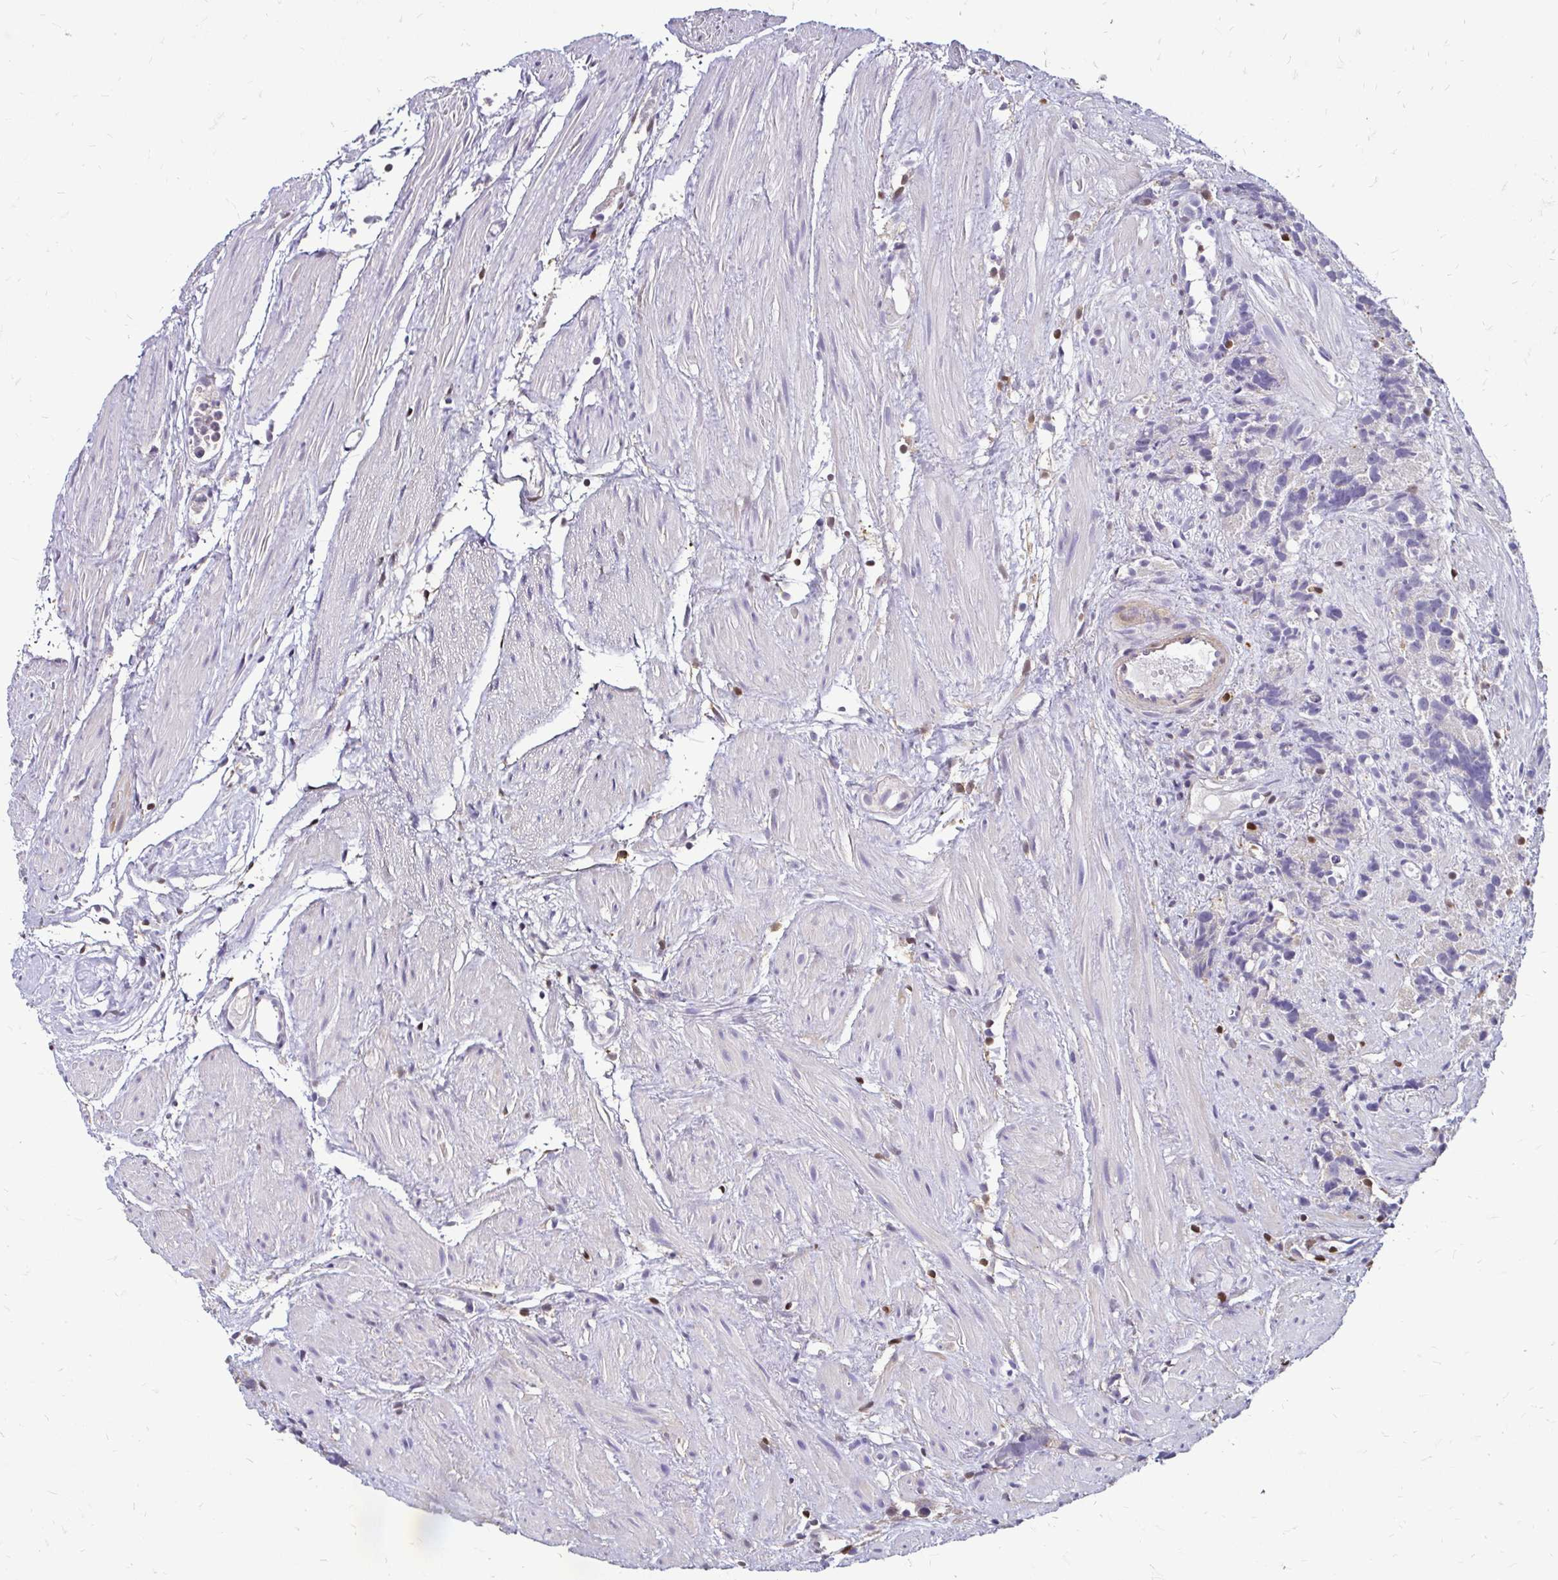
{"staining": {"intensity": "negative", "quantity": "none", "location": "none"}, "tissue": "prostate cancer", "cell_type": "Tumor cells", "image_type": "cancer", "snomed": [{"axis": "morphology", "description": "Adenocarcinoma, High grade"}, {"axis": "topography", "description": "Prostate"}], "caption": "Prostate cancer (high-grade adenocarcinoma) was stained to show a protein in brown. There is no significant expression in tumor cells. (DAB (3,3'-diaminobenzidine) IHC visualized using brightfield microscopy, high magnification).", "gene": "ZFP1", "patient": {"sex": "male", "age": 68}}